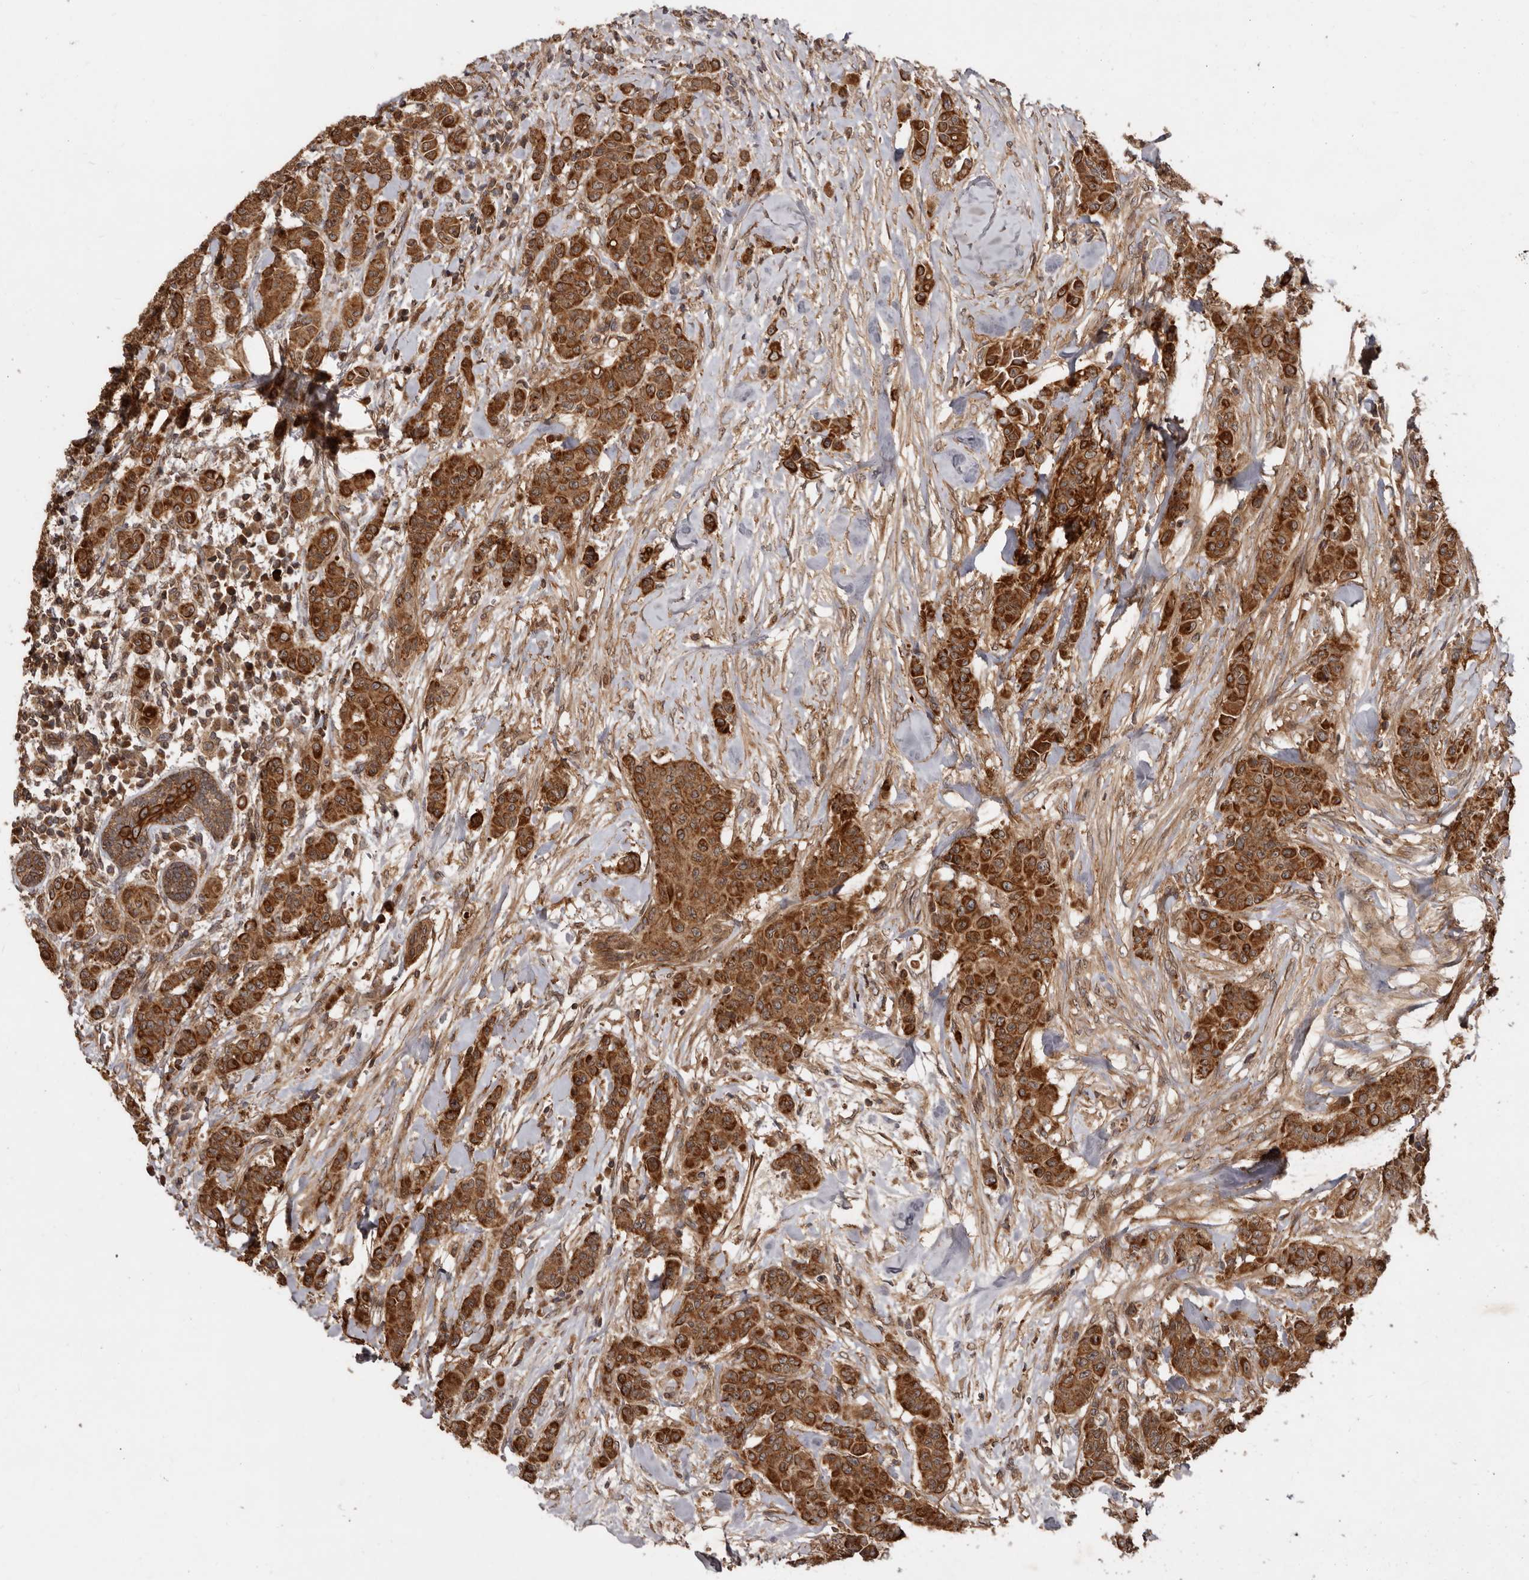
{"staining": {"intensity": "strong", "quantity": ">75%", "location": "cytoplasmic/membranous"}, "tissue": "breast cancer", "cell_type": "Tumor cells", "image_type": "cancer", "snomed": [{"axis": "morphology", "description": "Duct carcinoma"}, {"axis": "topography", "description": "Breast"}], "caption": "Immunohistochemical staining of breast infiltrating ductal carcinoma exhibits high levels of strong cytoplasmic/membranous protein expression in about >75% of tumor cells.", "gene": "STK36", "patient": {"sex": "female", "age": 40}}